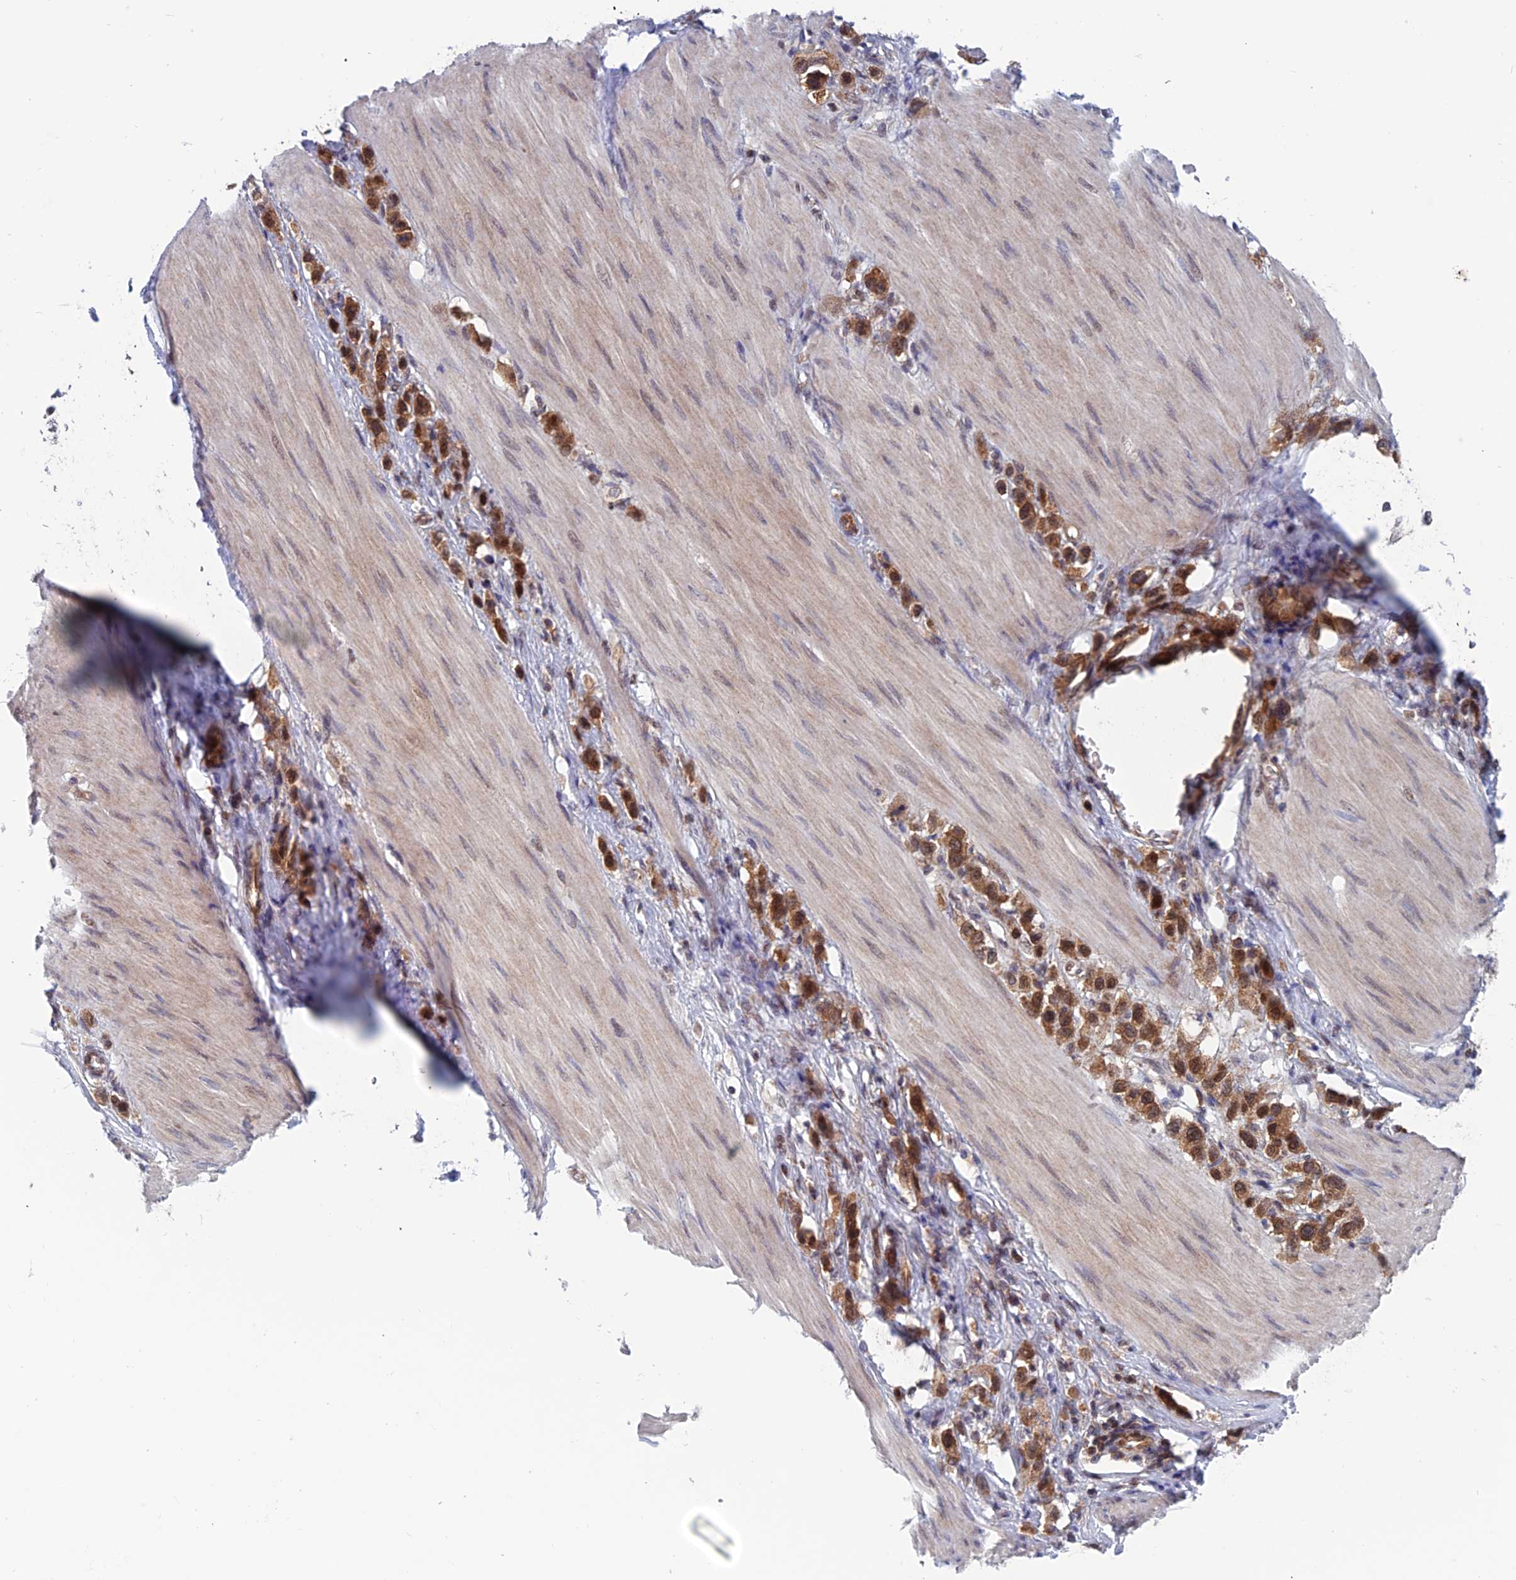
{"staining": {"intensity": "strong", "quantity": ">75%", "location": "cytoplasmic/membranous,nuclear"}, "tissue": "stomach cancer", "cell_type": "Tumor cells", "image_type": "cancer", "snomed": [{"axis": "morphology", "description": "Adenocarcinoma, NOS"}, {"axis": "topography", "description": "Stomach"}], "caption": "Protein staining demonstrates strong cytoplasmic/membranous and nuclear positivity in about >75% of tumor cells in stomach cancer (adenocarcinoma). (Stains: DAB in brown, nuclei in blue, Microscopy: brightfield microscopy at high magnification).", "gene": "IGBP1", "patient": {"sex": "female", "age": 65}}